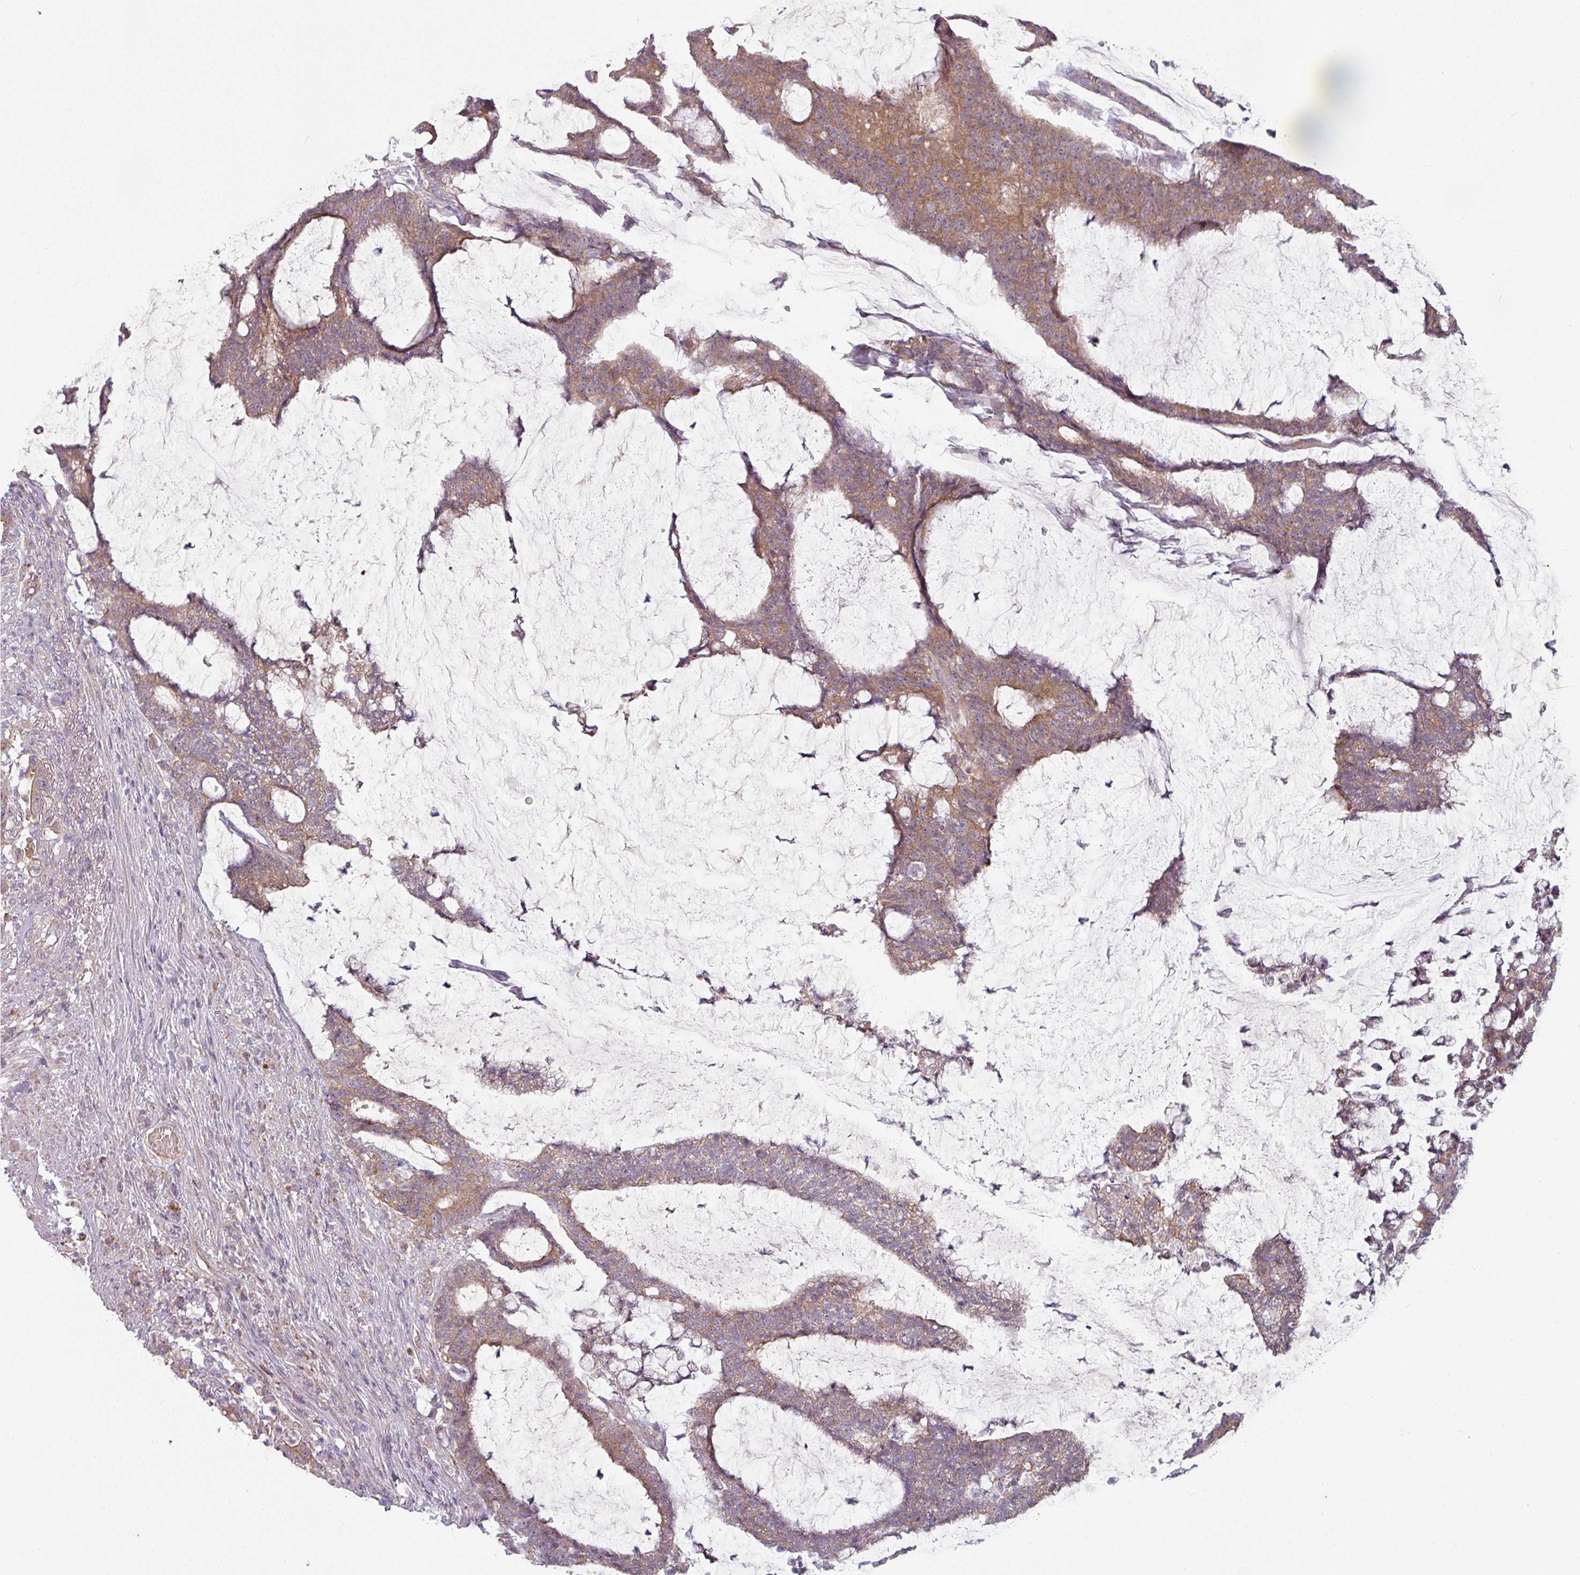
{"staining": {"intensity": "moderate", "quantity": "25%-75%", "location": "cytoplasmic/membranous"}, "tissue": "colorectal cancer", "cell_type": "Tumor cells", "image_type": "cancer", "snomed": [{"axis": "morphology", "description": "Adenocarcinoma, NOS"}, {"axis": "topography", "description": "Colon"}], "caption": "This is an image of immunohistochemistry (IHC) staining of colorectal cancer, which shows moderate expression in the cytoplasmic/membranous of tumor cells.", "gene": "PLEKHJ1", "patient": {"sex": "female", "age": 84}}